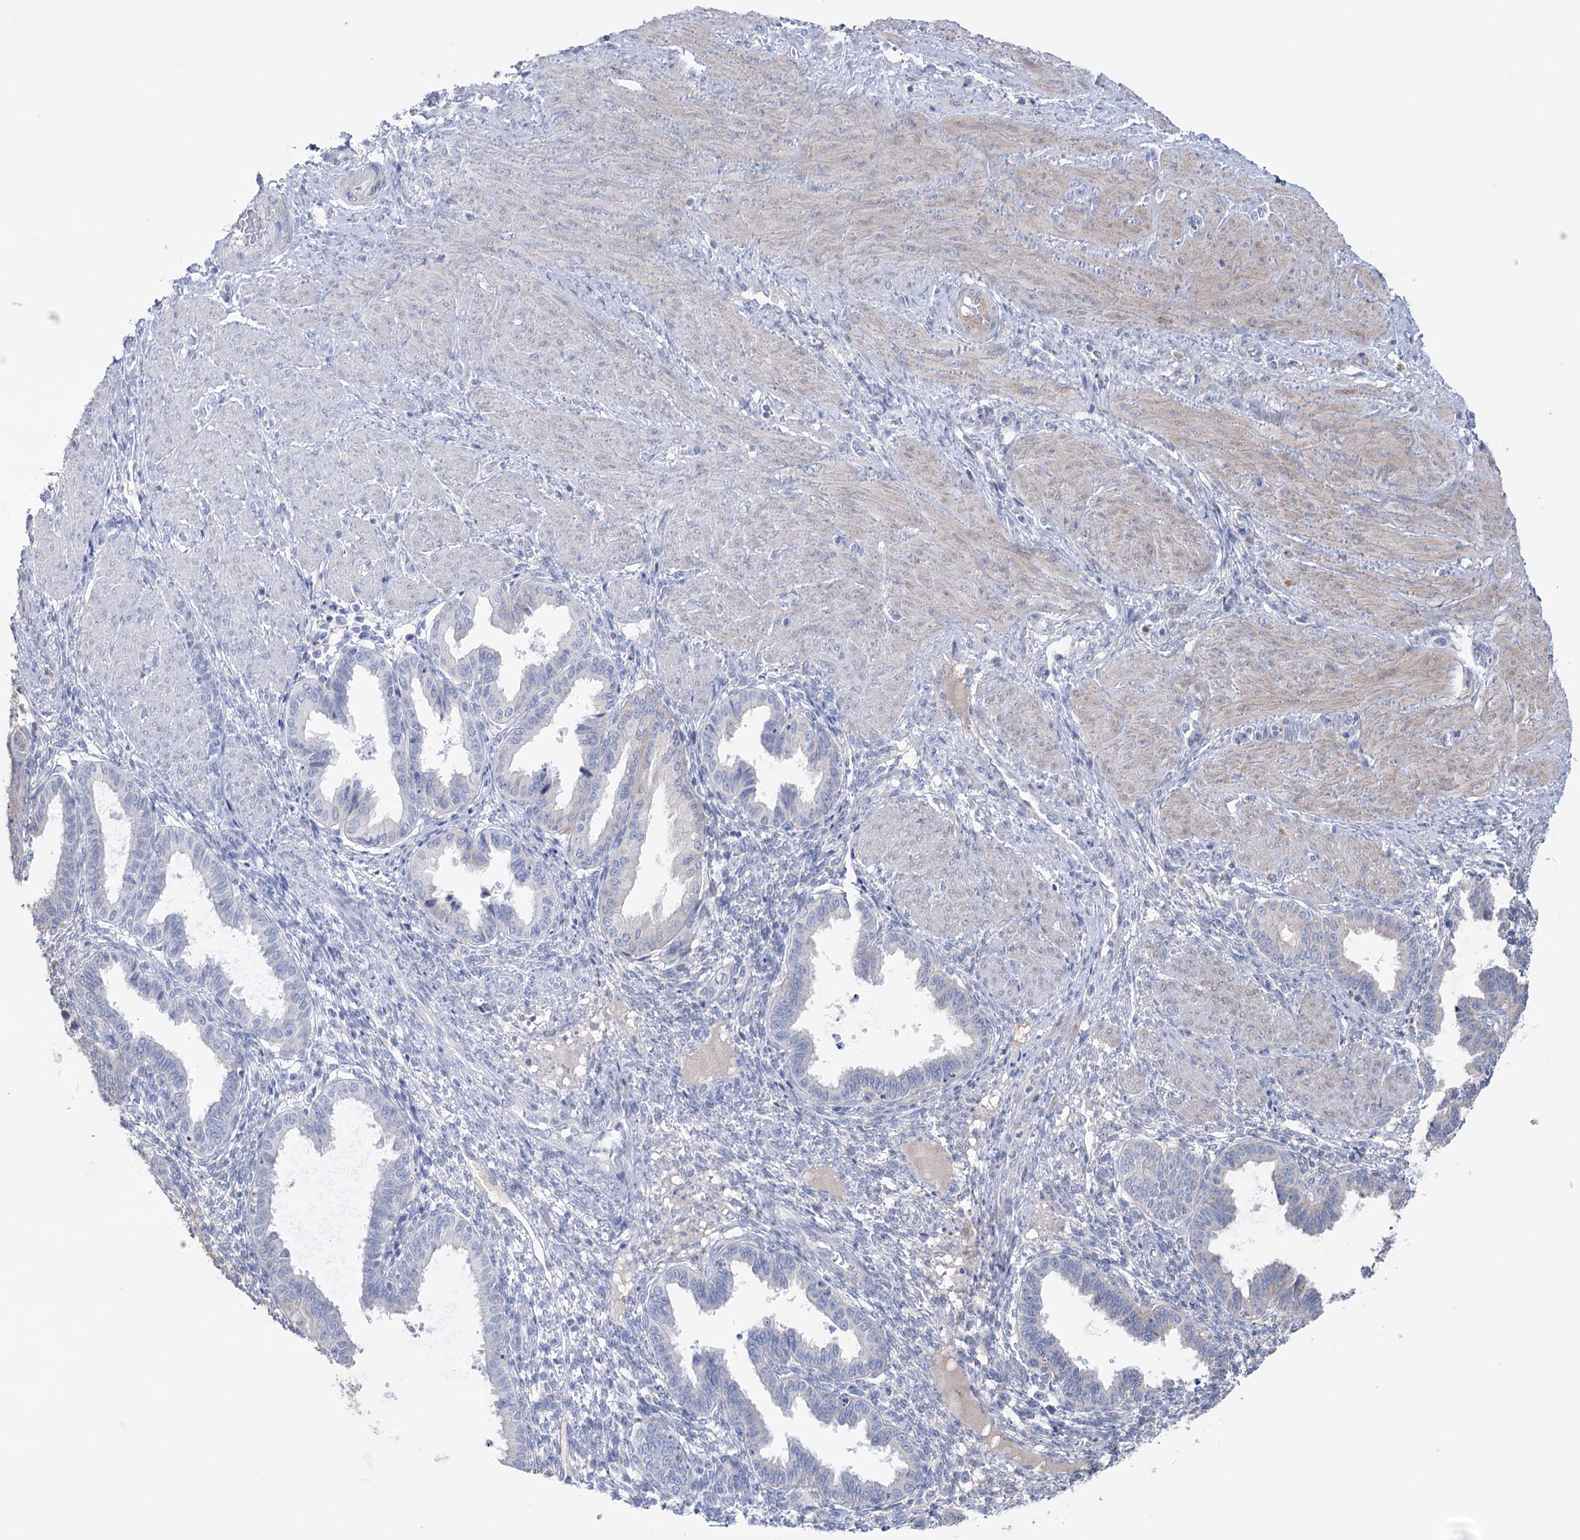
{"staining": {"intensity": "negative", "quantity": "none", "location": "none"}, "tissue": "endometrium", "cell_type": "Cells in endometrial stroma", "image_type": "normal", "snomed": [{"axis": "morphology", "description": "Normal tissue, NOS"}, {"axis": "topography", "description": "Endometrium"}], "caption": "An immunohistochemistry micrograph of normal endometrium is shown. There is no staining in cells in endometrial stroma of endometrium.", "gene": "MTCH2", "patient": {"sex": "female", "age": 33}}